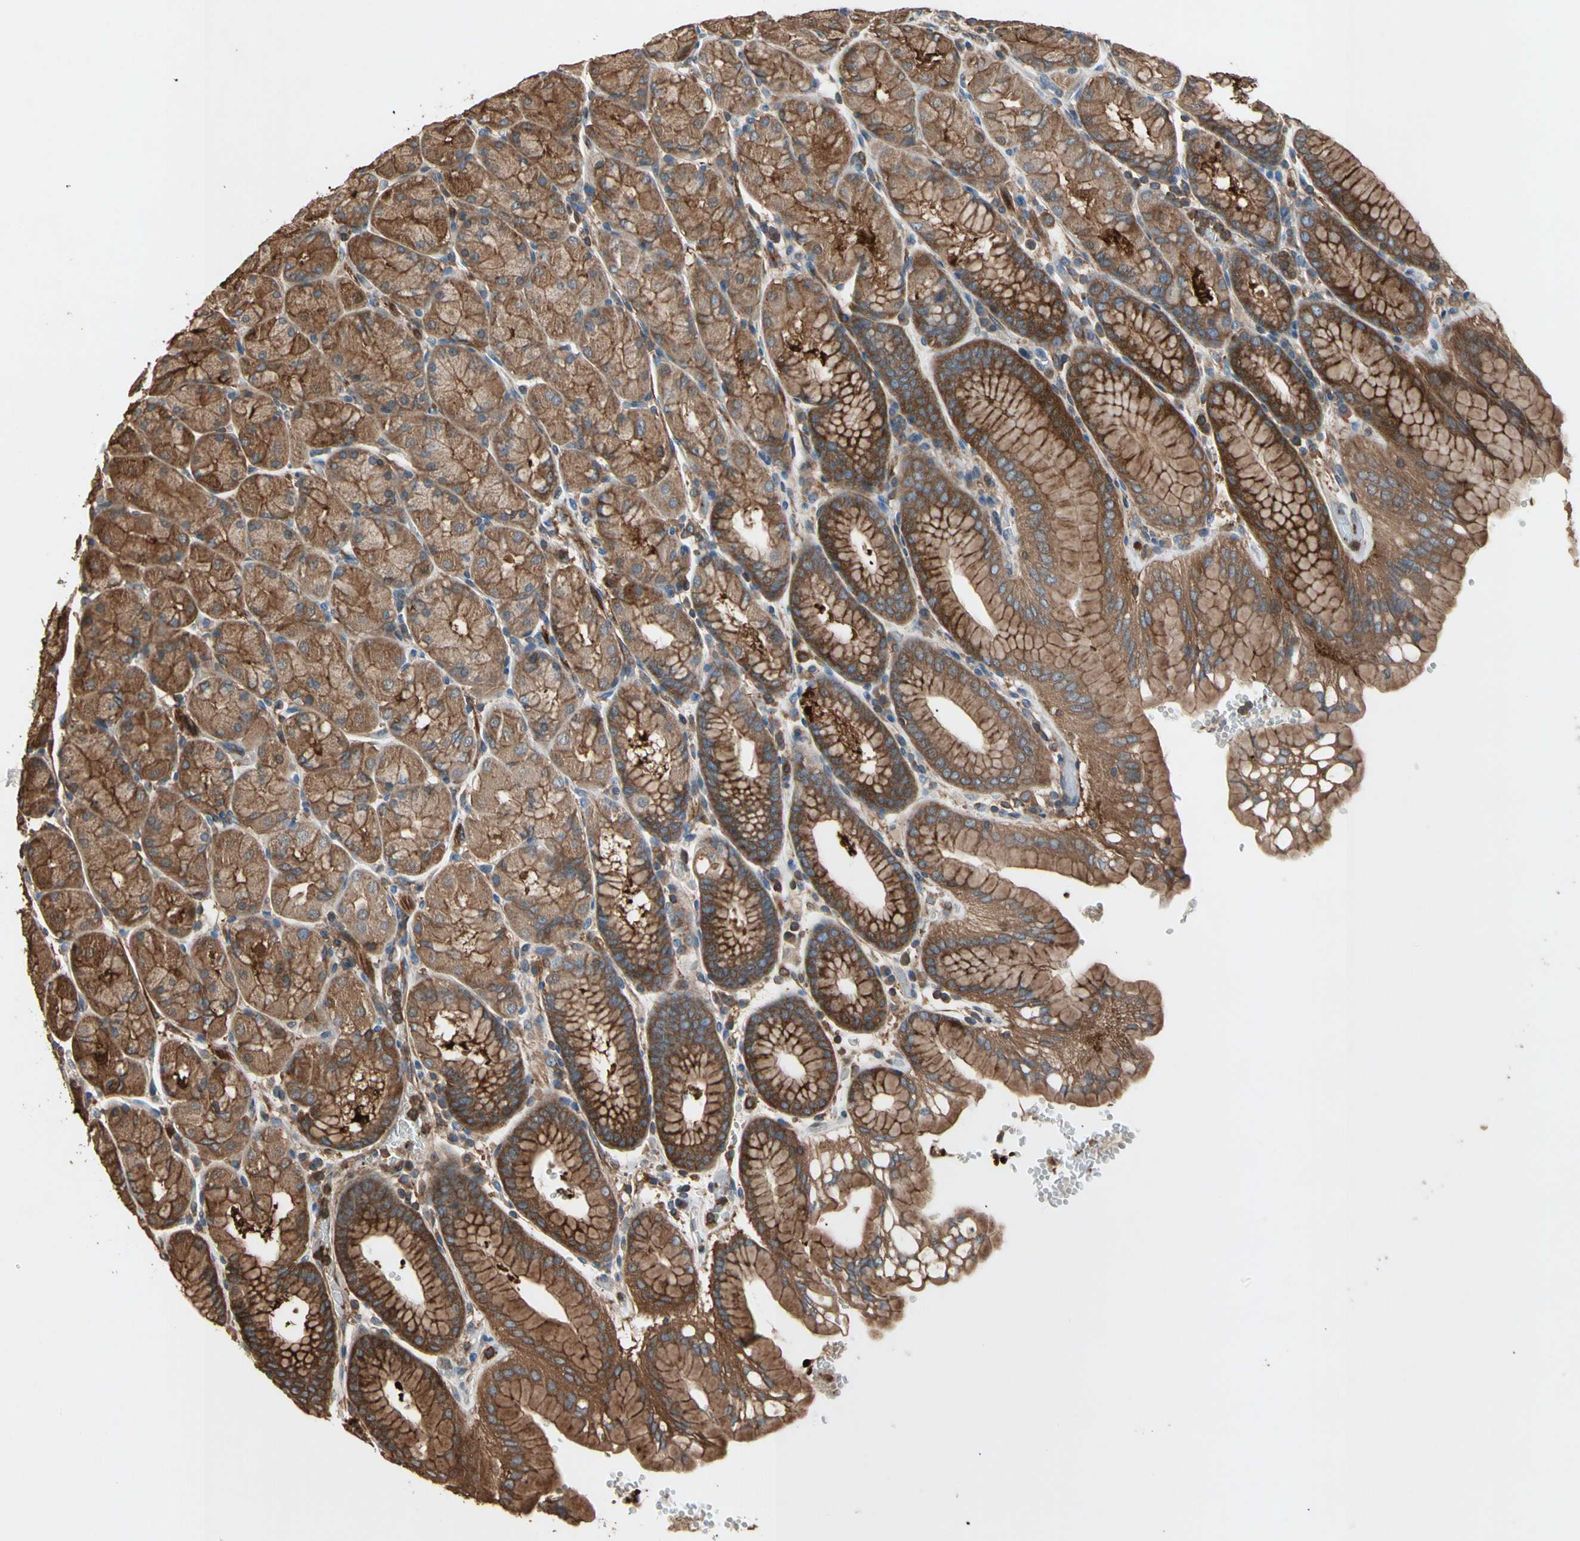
{"staining": {"intensity": "strong", "quantity": ">75%", "location": "cytoplasmic/membranous"}, "tissue": "stomach", "cell_type": "Glandular cells", "image_type": "normal", "snomed": [{"axis": "morphology", "description": "Normal tissue, NOS"}, {"axis": "topography", "description": "Stomach, upper"}, {"axis": "topography", "description": "Stomach"}], "caption": "Immunohistochemistry staining of benign stomach, which demonstrates high levels of strong cytoplasmic/membranous staining in approximately >75% of glandular cells indicating strong cytoplasmic/membranous protein positivity. The staining was performed using DAB (3,3'-diaminobenzidine) (brown) for protein detection and nuclei were counterstained in hematoxylin (blue).", "gene": "AGBL2", "patient": {"sex": "male", "age": 76}}